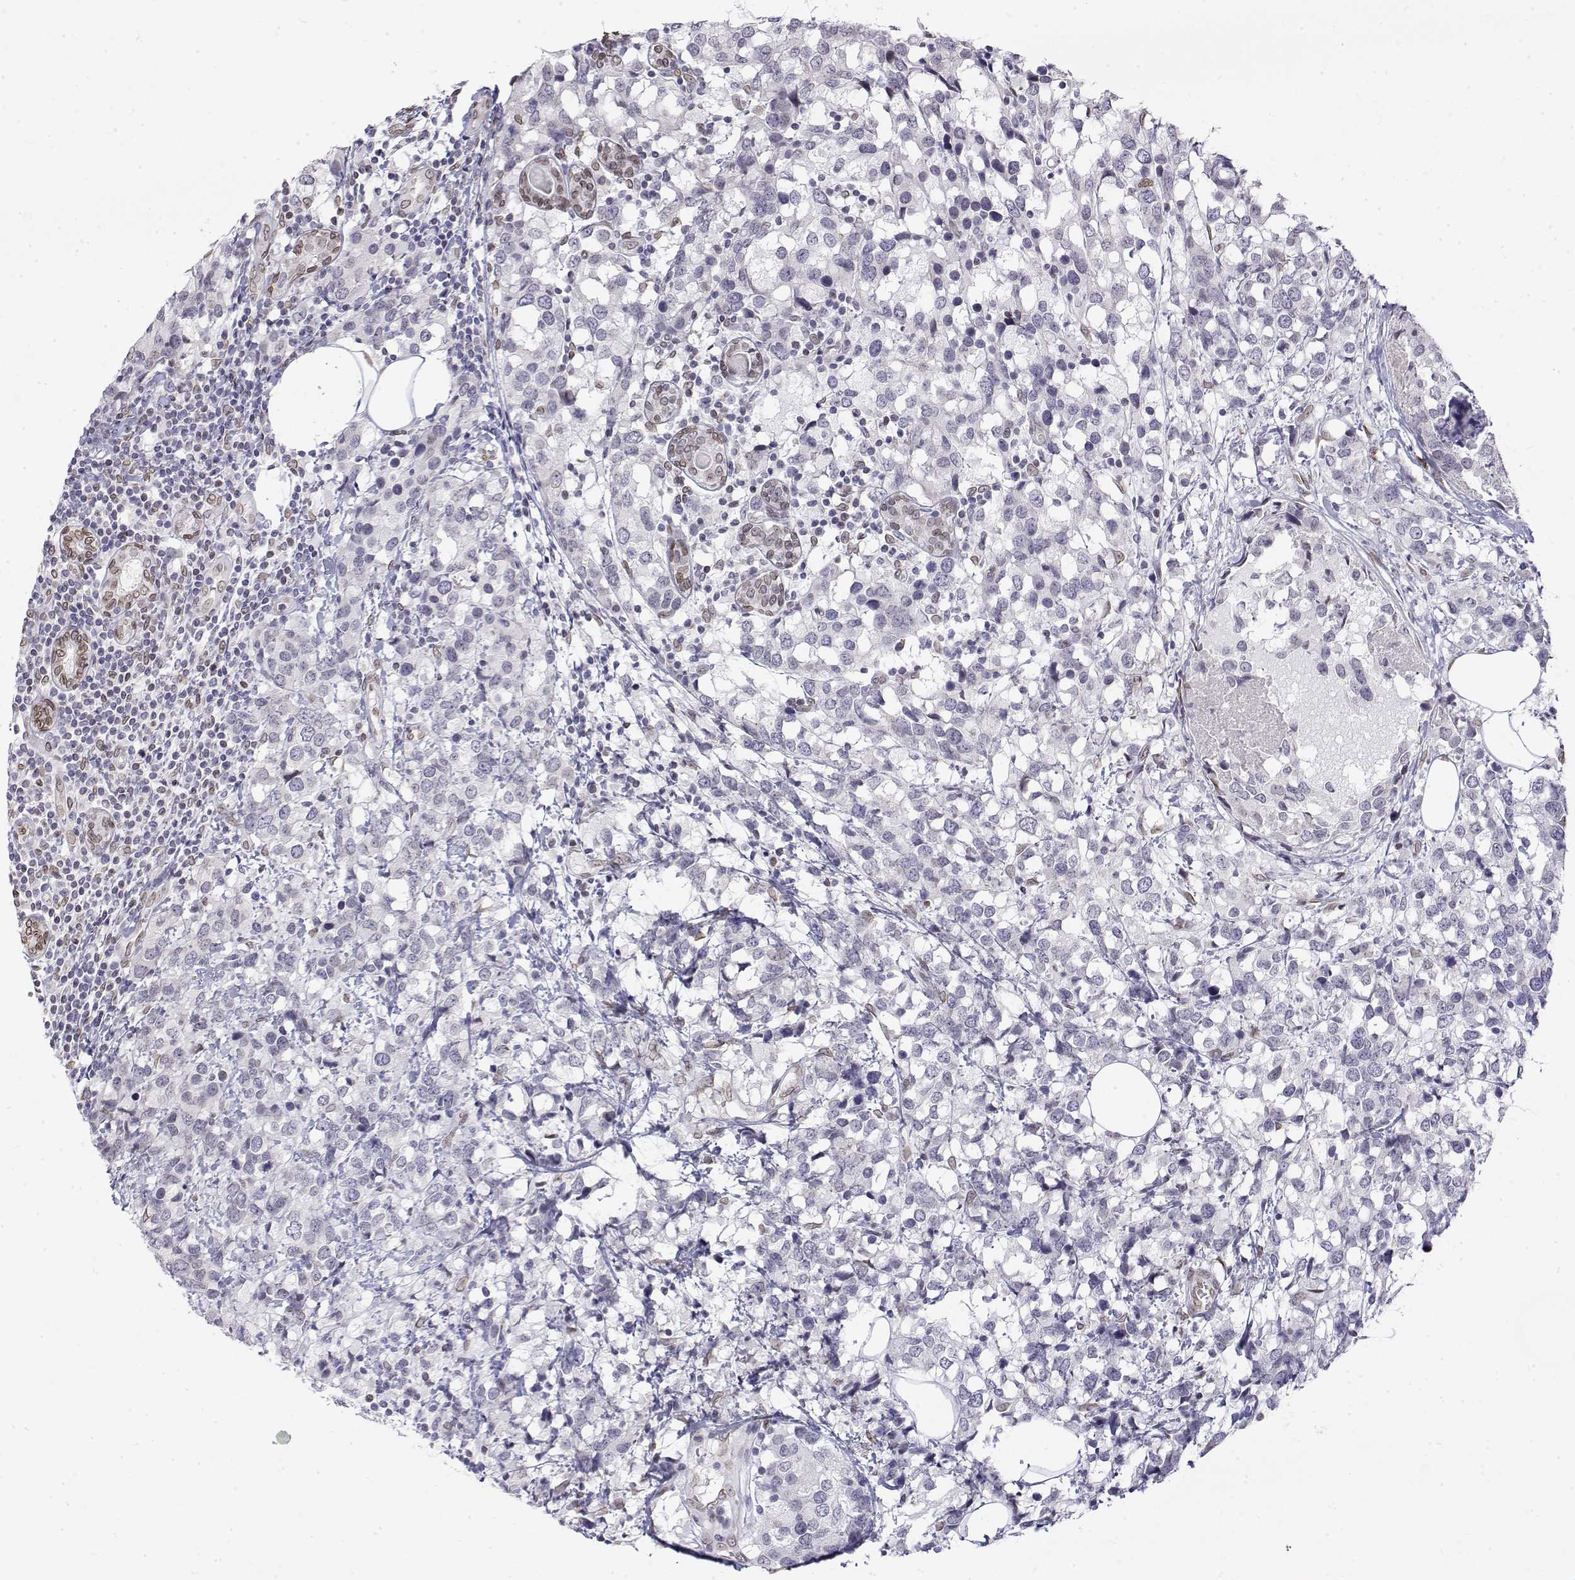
{"staining": {"intensity": "negative", "quantity": "none", "location": "none"}, "tissue": "breast cancer", "cell_type": "Tumor cells", "image_type": "cancer", "snomed": [{"axis": "morphology", "description": "Lobular carcinoma"}, {"axis": "topography", "description": "Breast"}], "caption": "Immunohistochemistry (IHC) of human breast cancer demonstrates no staining in tumor cells.", "gene": "ZNF532", "patient": {"sex": "female", "age": 59}}